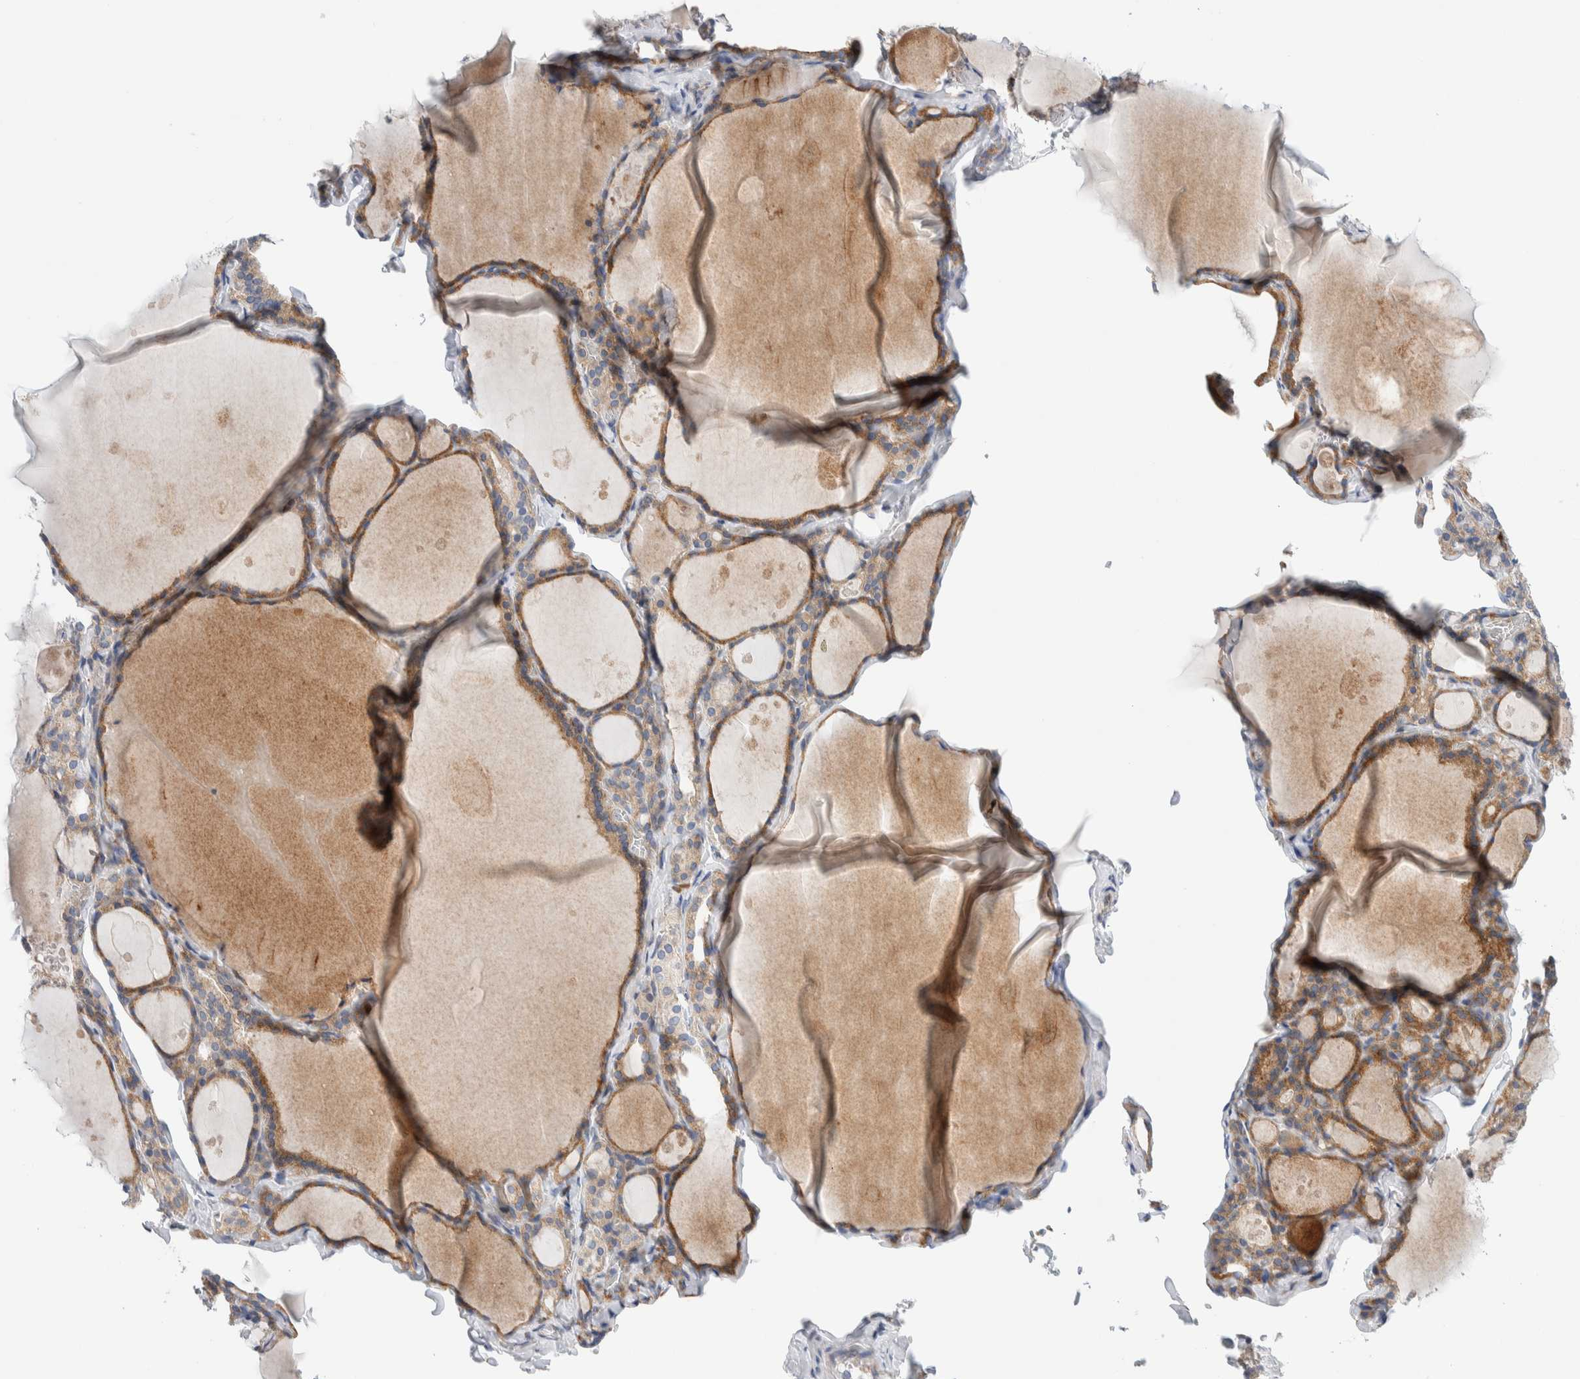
{"staining": {"intensity": "moderate", "quantity": ">75%", "location": "cytoplasmic/membranous"}, "tissue": "thyroid gland", "cell_type": "Glandular cells", "image_type": "normal", "snomed": [{"axis": "morphology", "description": "Normal tissue, NOS"}, {"axis": "topography", "description": "Thyroid gland"}], "caption": "Benign thyroid gland displays moderate cytoplasmic/membranous staining in approximately >75% of glandular cells, visualized by immunohistochemistry.", "gene": "RACK1", "patient": {"sex": "male", "age": 56}}